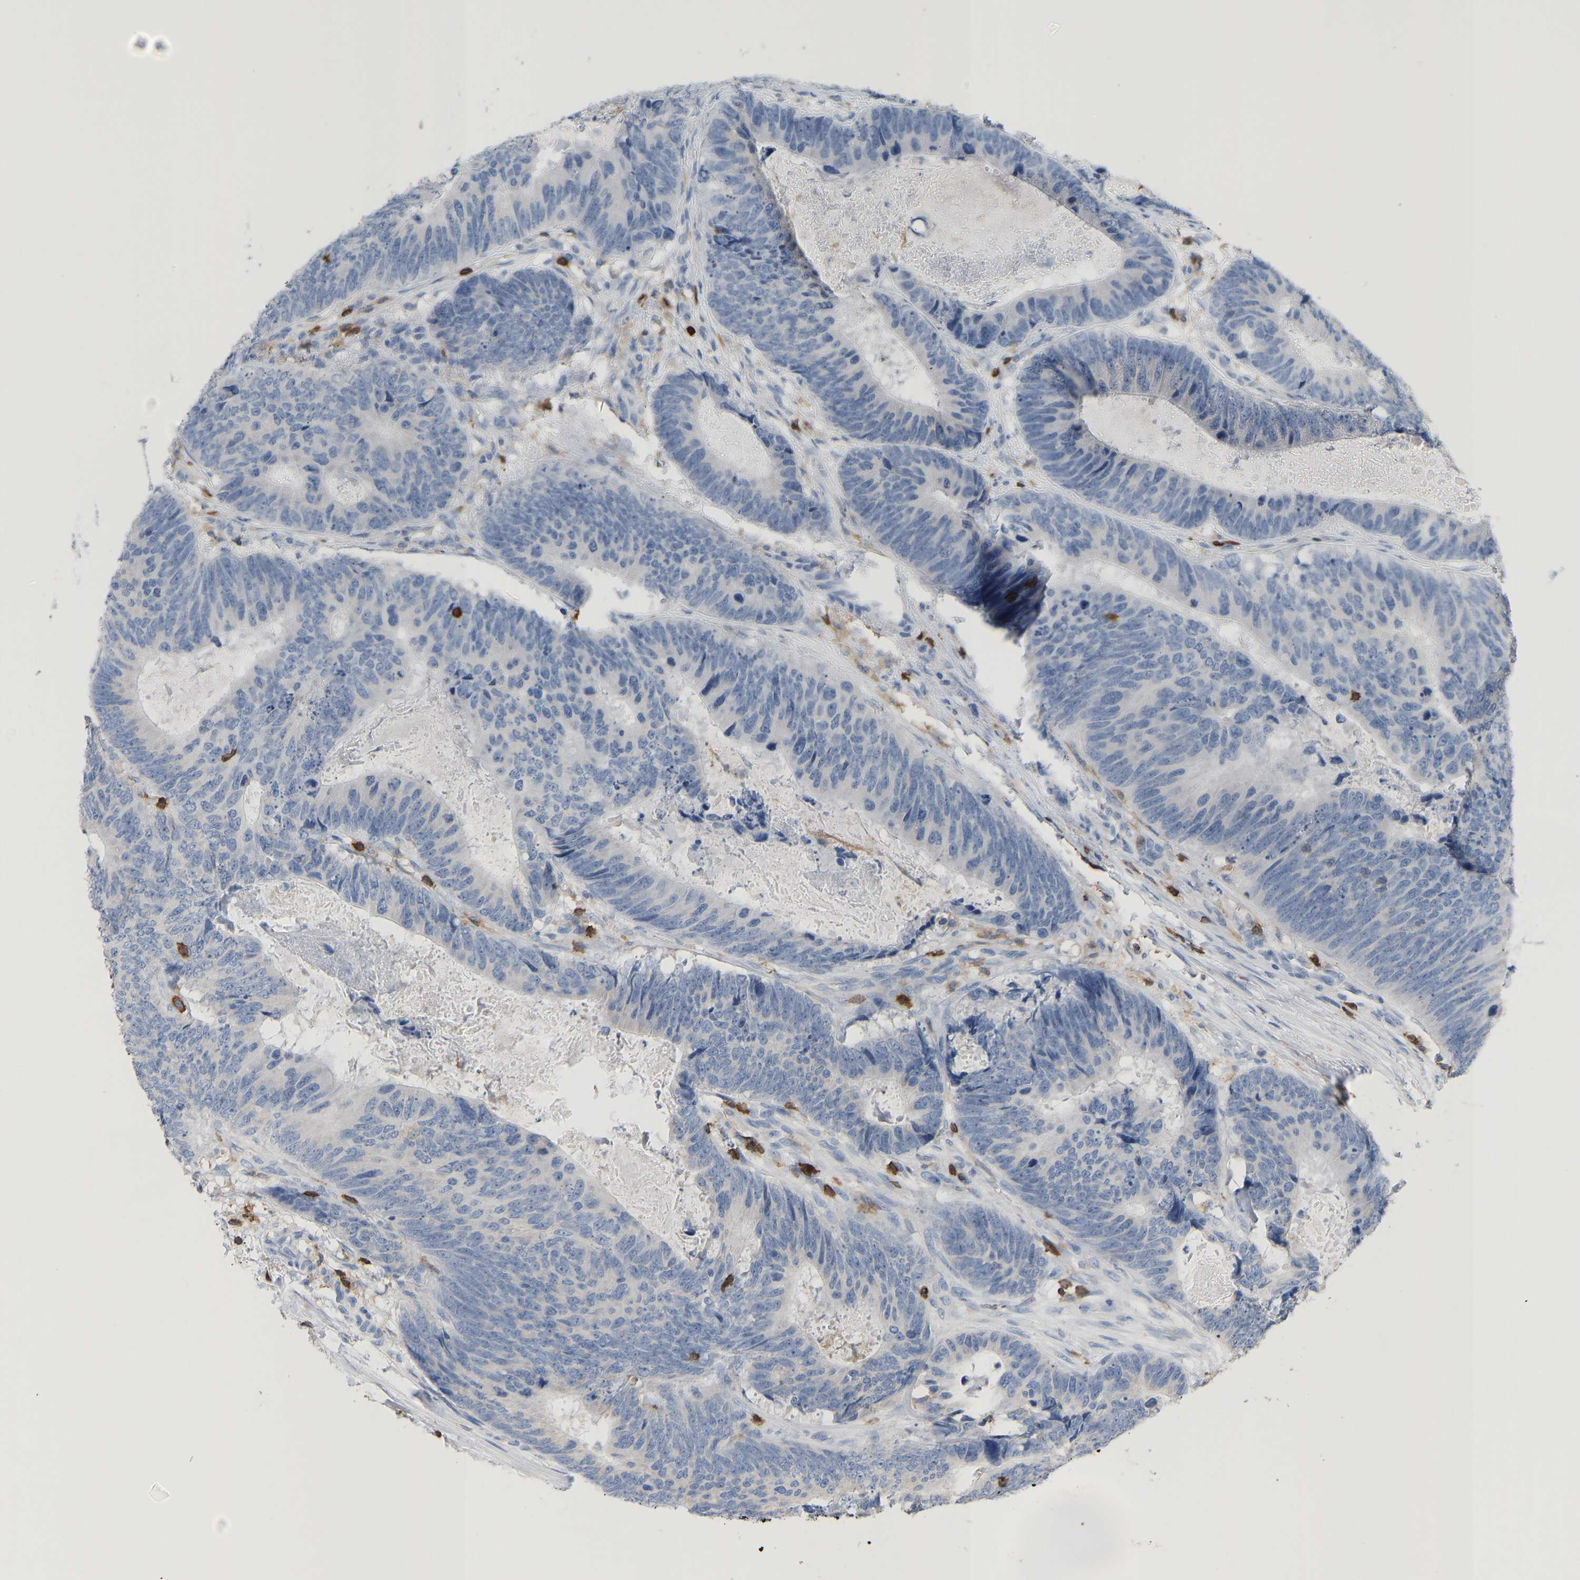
{"staining": {"intensity": "negative", "quantity": "none", "location": "none"}, "tissue": "colorectal cancer", "cell_type": "Tumor cells", "image_type": "cancer", "snomed": [{"axis": "morphology", "description": "Adenocarcinoma, NOS"}, {"axis": "topography", "description": "Colon"}], "caption": "Tumor cells are negative for protein expression in human colorectal adenocarcinoma. The staining is performed using DAB brown chromogen with nuclei counter-stained in using hematoxylin.", "gene": "EVL", "patient": {"sex": "male", "age": 56}}